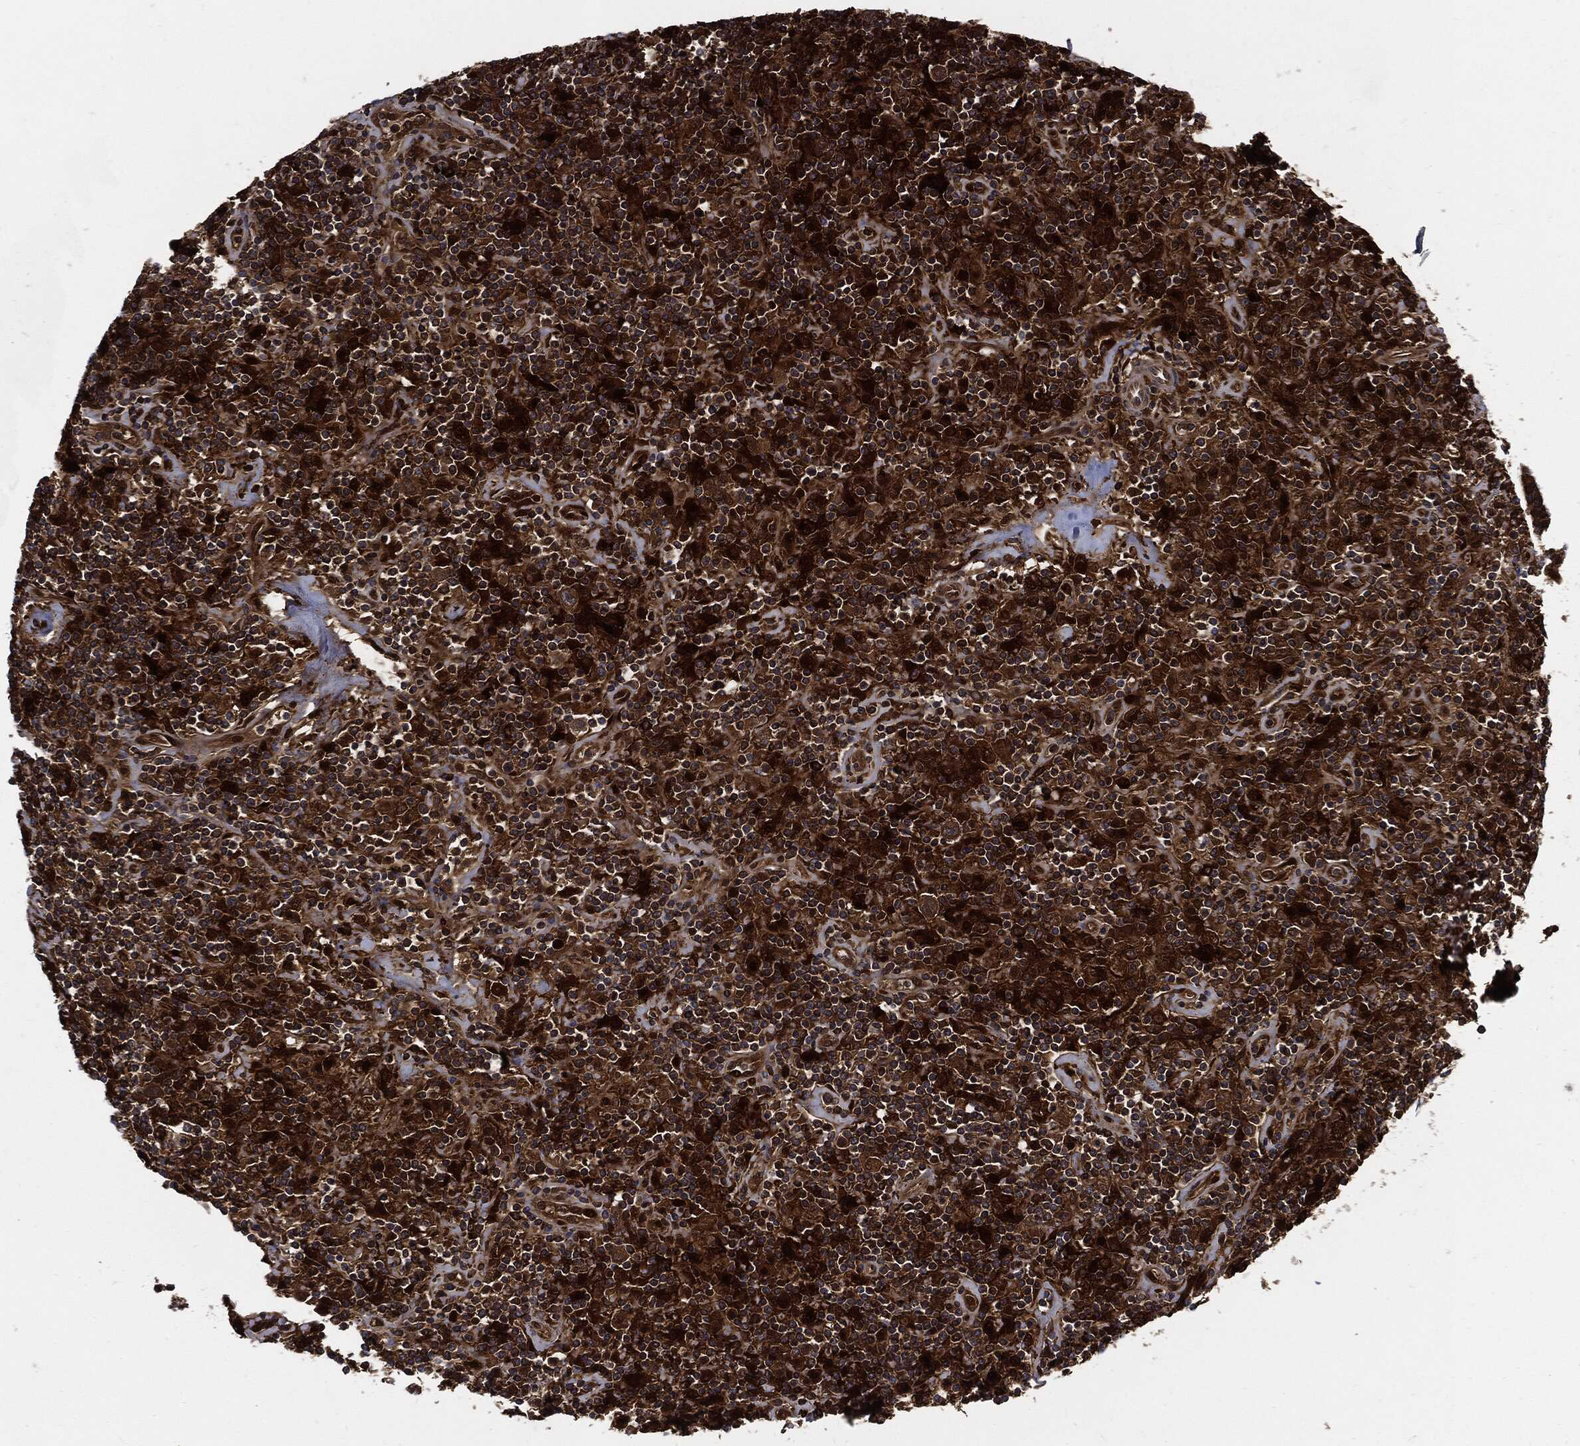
{"staining": {"intensity": "strong", "quantity": ">75%", "location": "cytoplasmic/membranous"}, "tissue": "lymphoma", "cell_type": "Tumor cells", "image_type": "cancer", "snomed": [{"axis": "morphology", "description": "Hodgkin's disease, NOS"}, {"axis": "topography", "description": "Lymph node"}], "caption": "Lymphoma tissue demonstrates strong cytoplasmic/membranous positivity in about >75% of tumor cells Nuclei are stained in blue.", "gene": "XPNPEP1", "patient": {"sex": "male", "age": 70}}